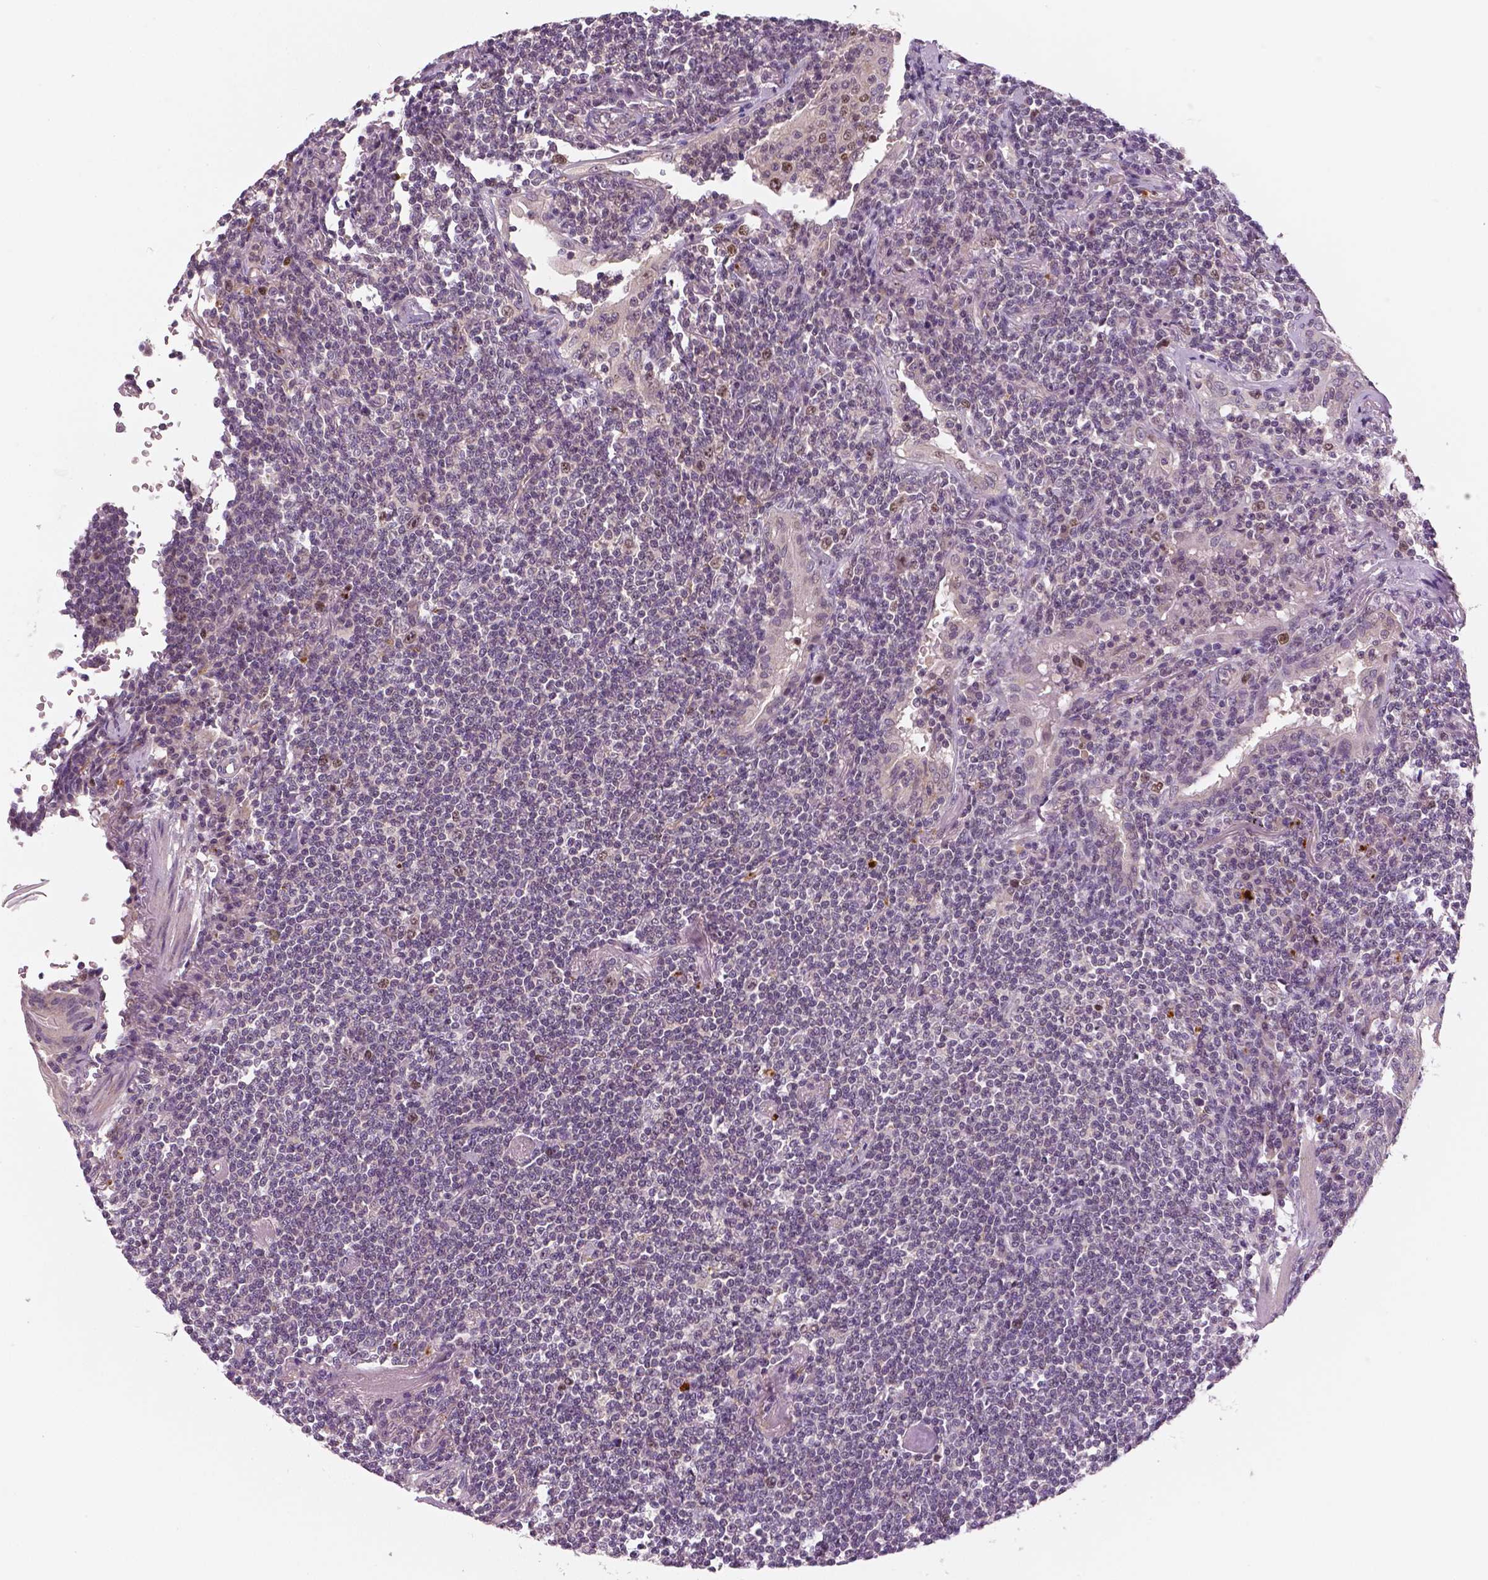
{"staining": {"intensity": "weak", "quantity": "<25%", "location": "nuclear"}, "tissue": "lymphoma", "cell_type": "Tumor cells", "image_type": "cancer", "snomed": [{"axis": "morphology", "description": "Malignant lymphoma, non-Hodgkin's type, Low grade"}, {"axis": "topography", "description": "Lung"}], "caption": "The photomicrograph demonstrates no significant positivity in tumor cells of malignant lymphoma, non-Hodgkin's type (low-grade). (DAB (3,3'-diaminobenzidine) IHC with hematoxylin counter stain).", "gene": "MKI67", "patient": {"sex": "female", "age": 71}}